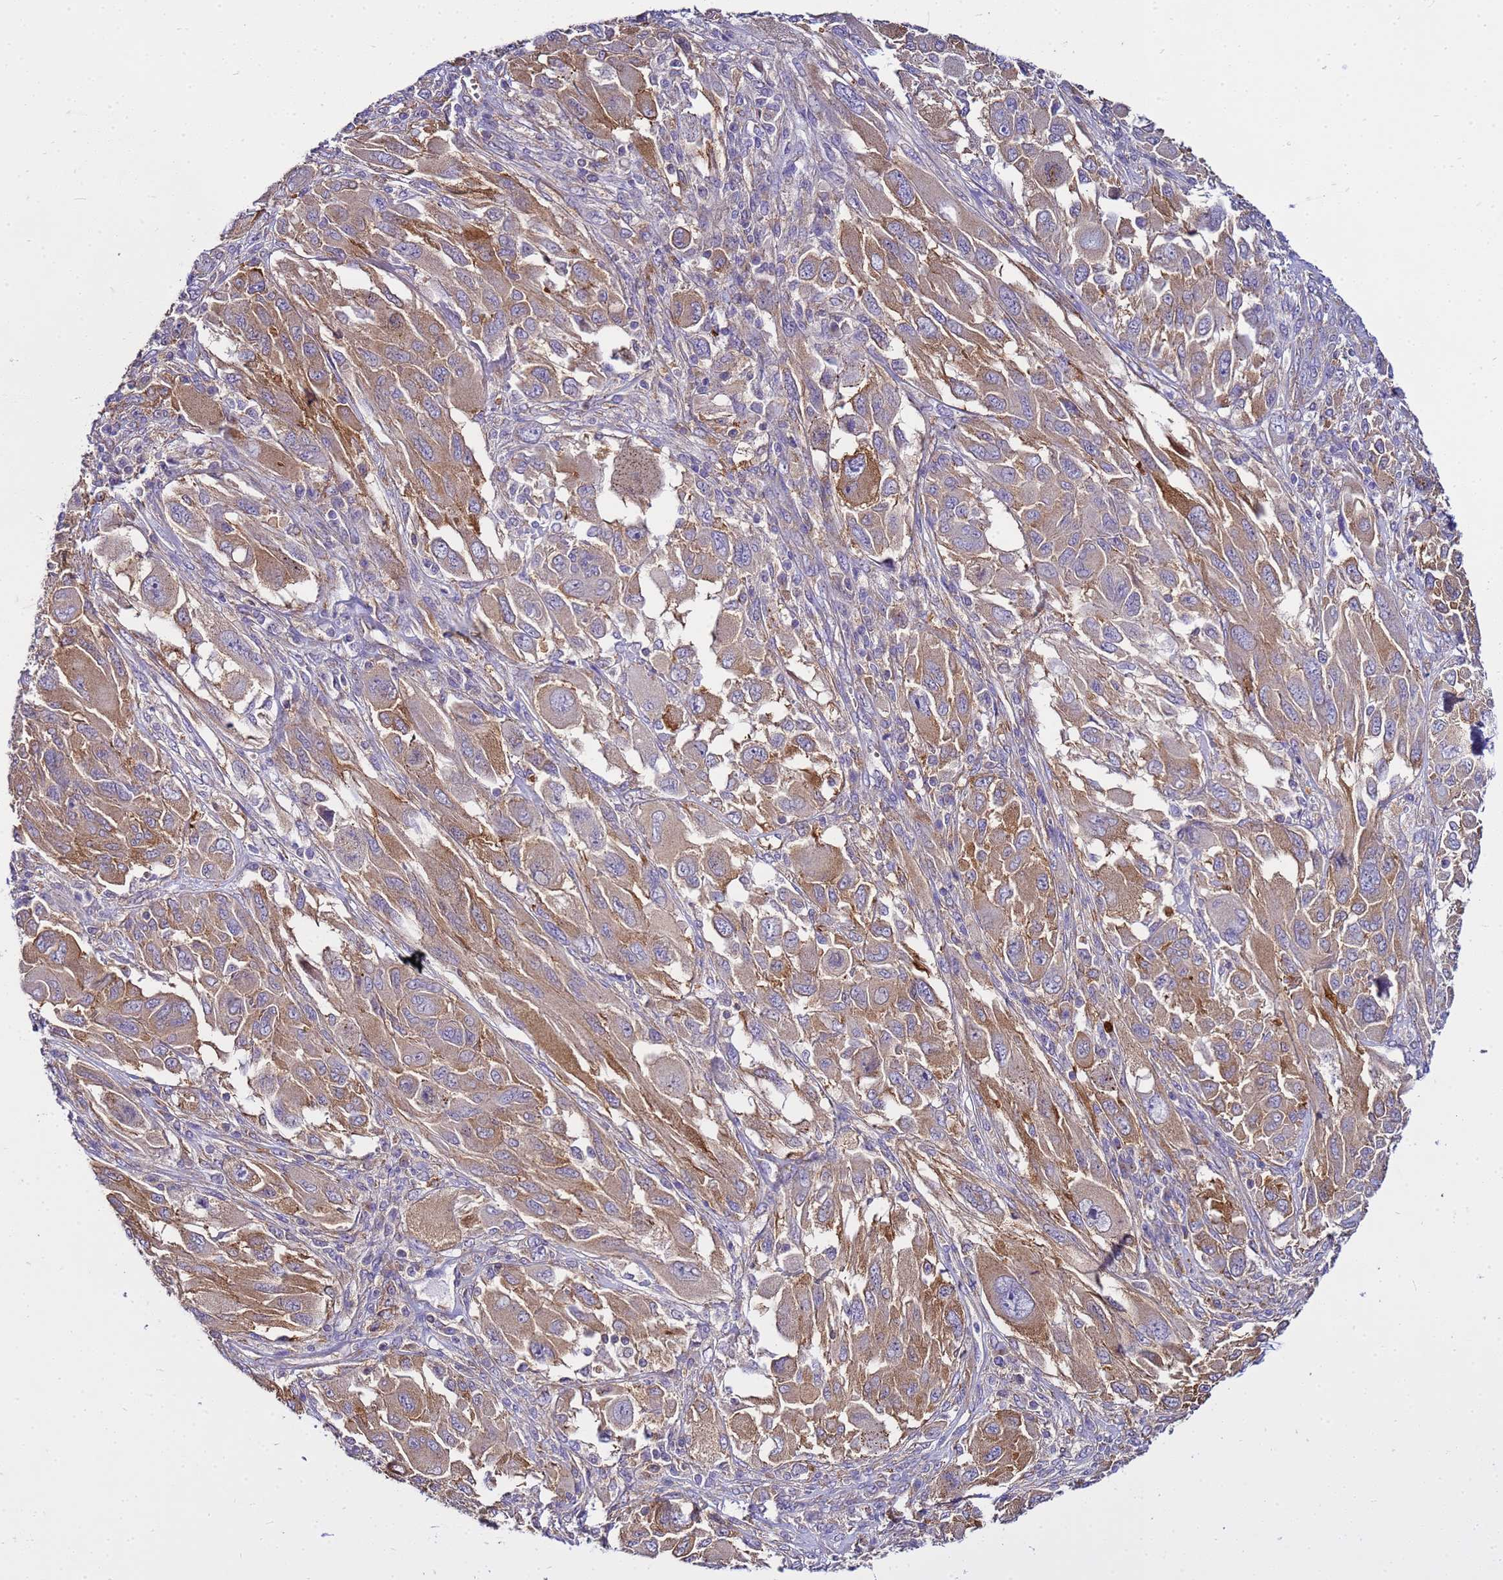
{"staining": {"intensity": "moderate", "quantity": "25%-75%", "location": "cytoplasmic/membranous"}, "tissue": "melanoma", "cell_type": "Tumor cells", "image_type": "cancer", "snomed": [{"axis": "morphology", "description": "Malignant melanoma, NOS"}, {"axis": "topography", "description": "Skin"}], "caption": "Melanoma stained with DAB immunohistochemistry (IHC) exhibits medium levels of moderate cytoplasmic/membranous positivity in approximately 25%-75% of tumor cells.", "gene": "PKD1", "patient": {"sex": "female", "age": 91}}